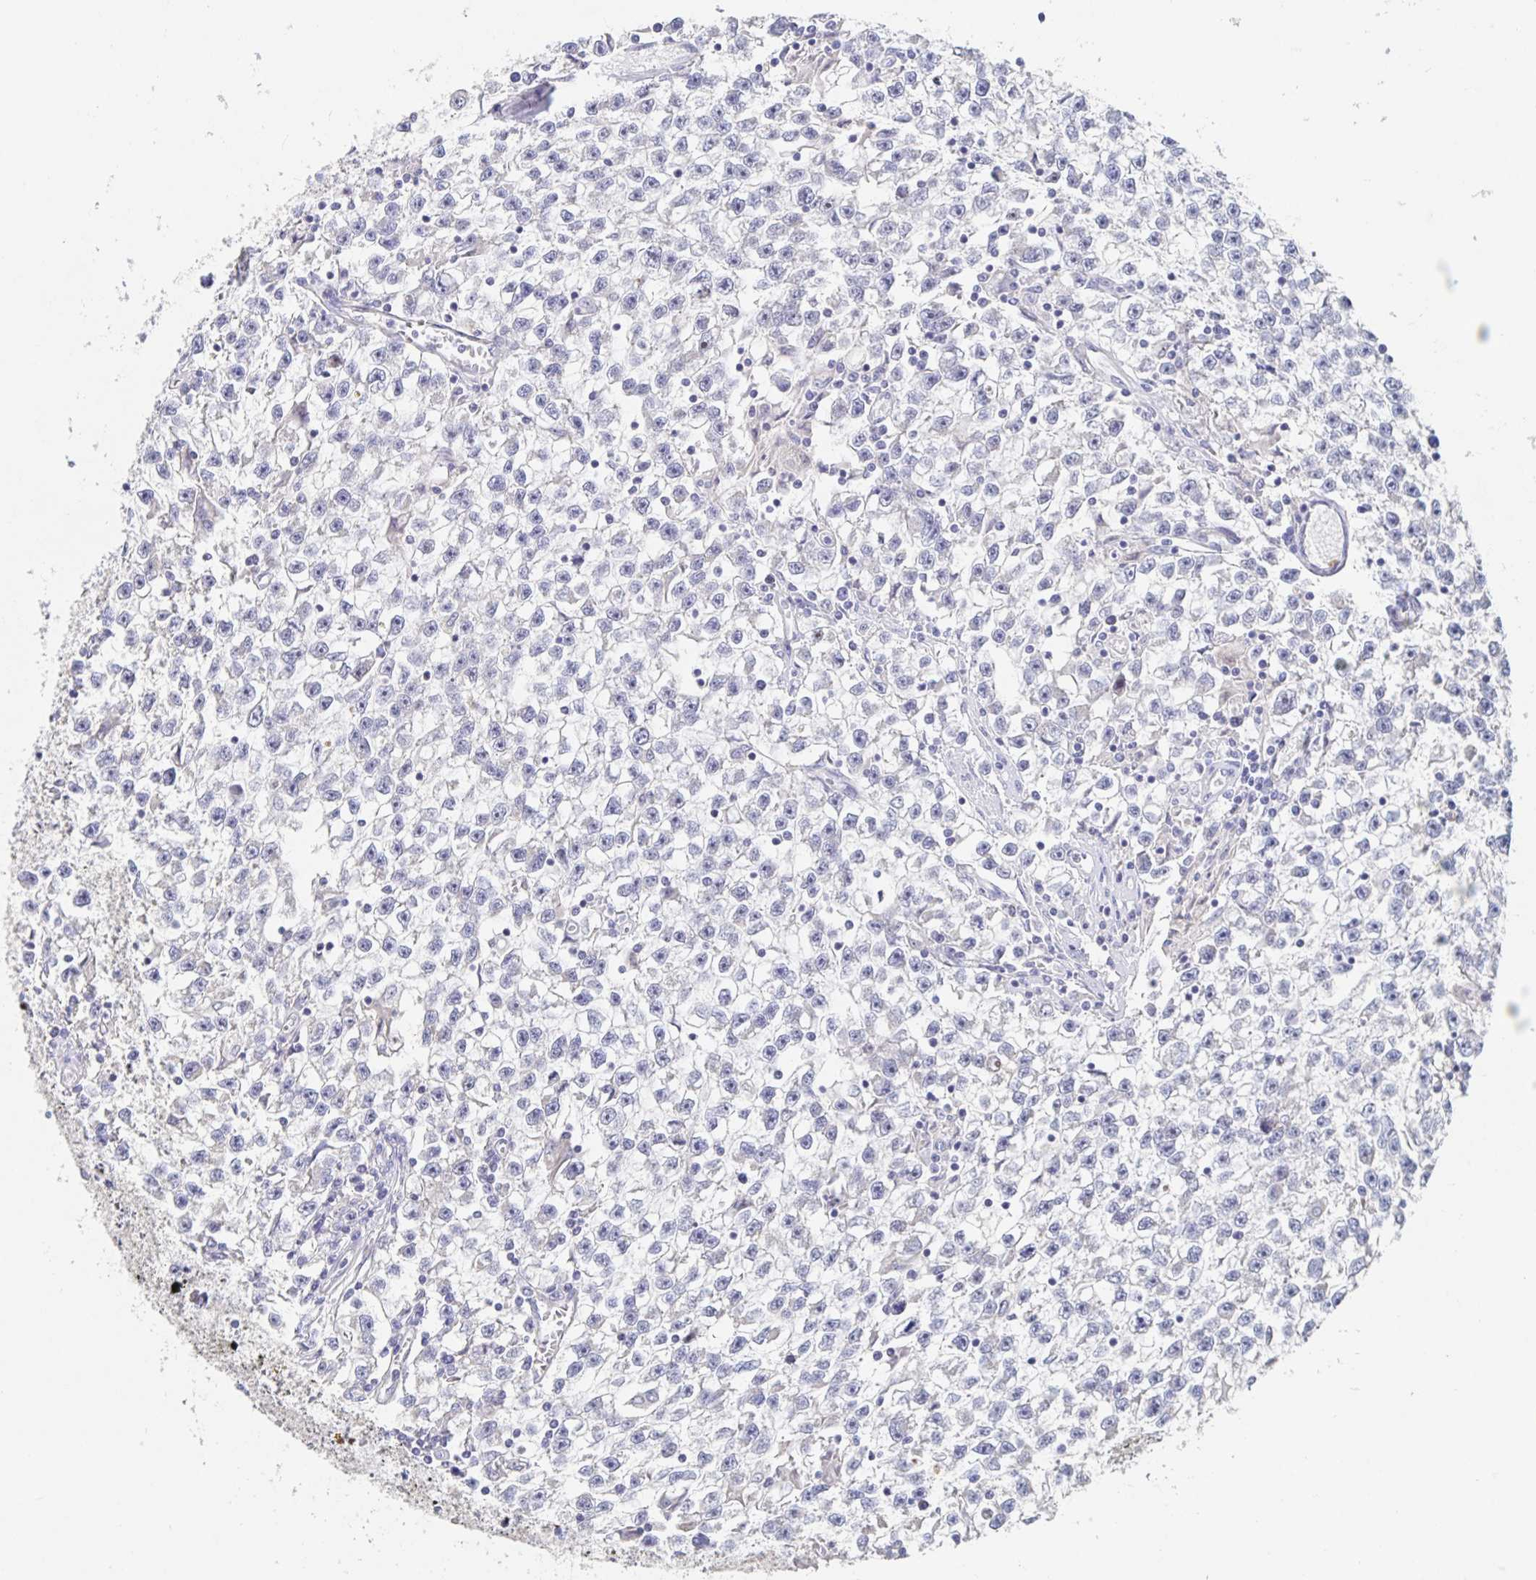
{"staining": {"intensity": "negative", "quantity": "none", "location": "none"}, "tissue": "testis cancer", "cell_type": "Tumor cells", "image_type": "cancer", "snomed": [{"axis": "morphology", "description": "Seminoma, NOS"}, {"axis": "topography", "description": "Testis"}], "caption": "An immunohistochemistry (IHC) histopathology image of testis cancer is shown. There is no staining in tumor cells of testis cancer.", "gene": "CDC42BPG", "patient": {"sex": "male", "age": 31}}